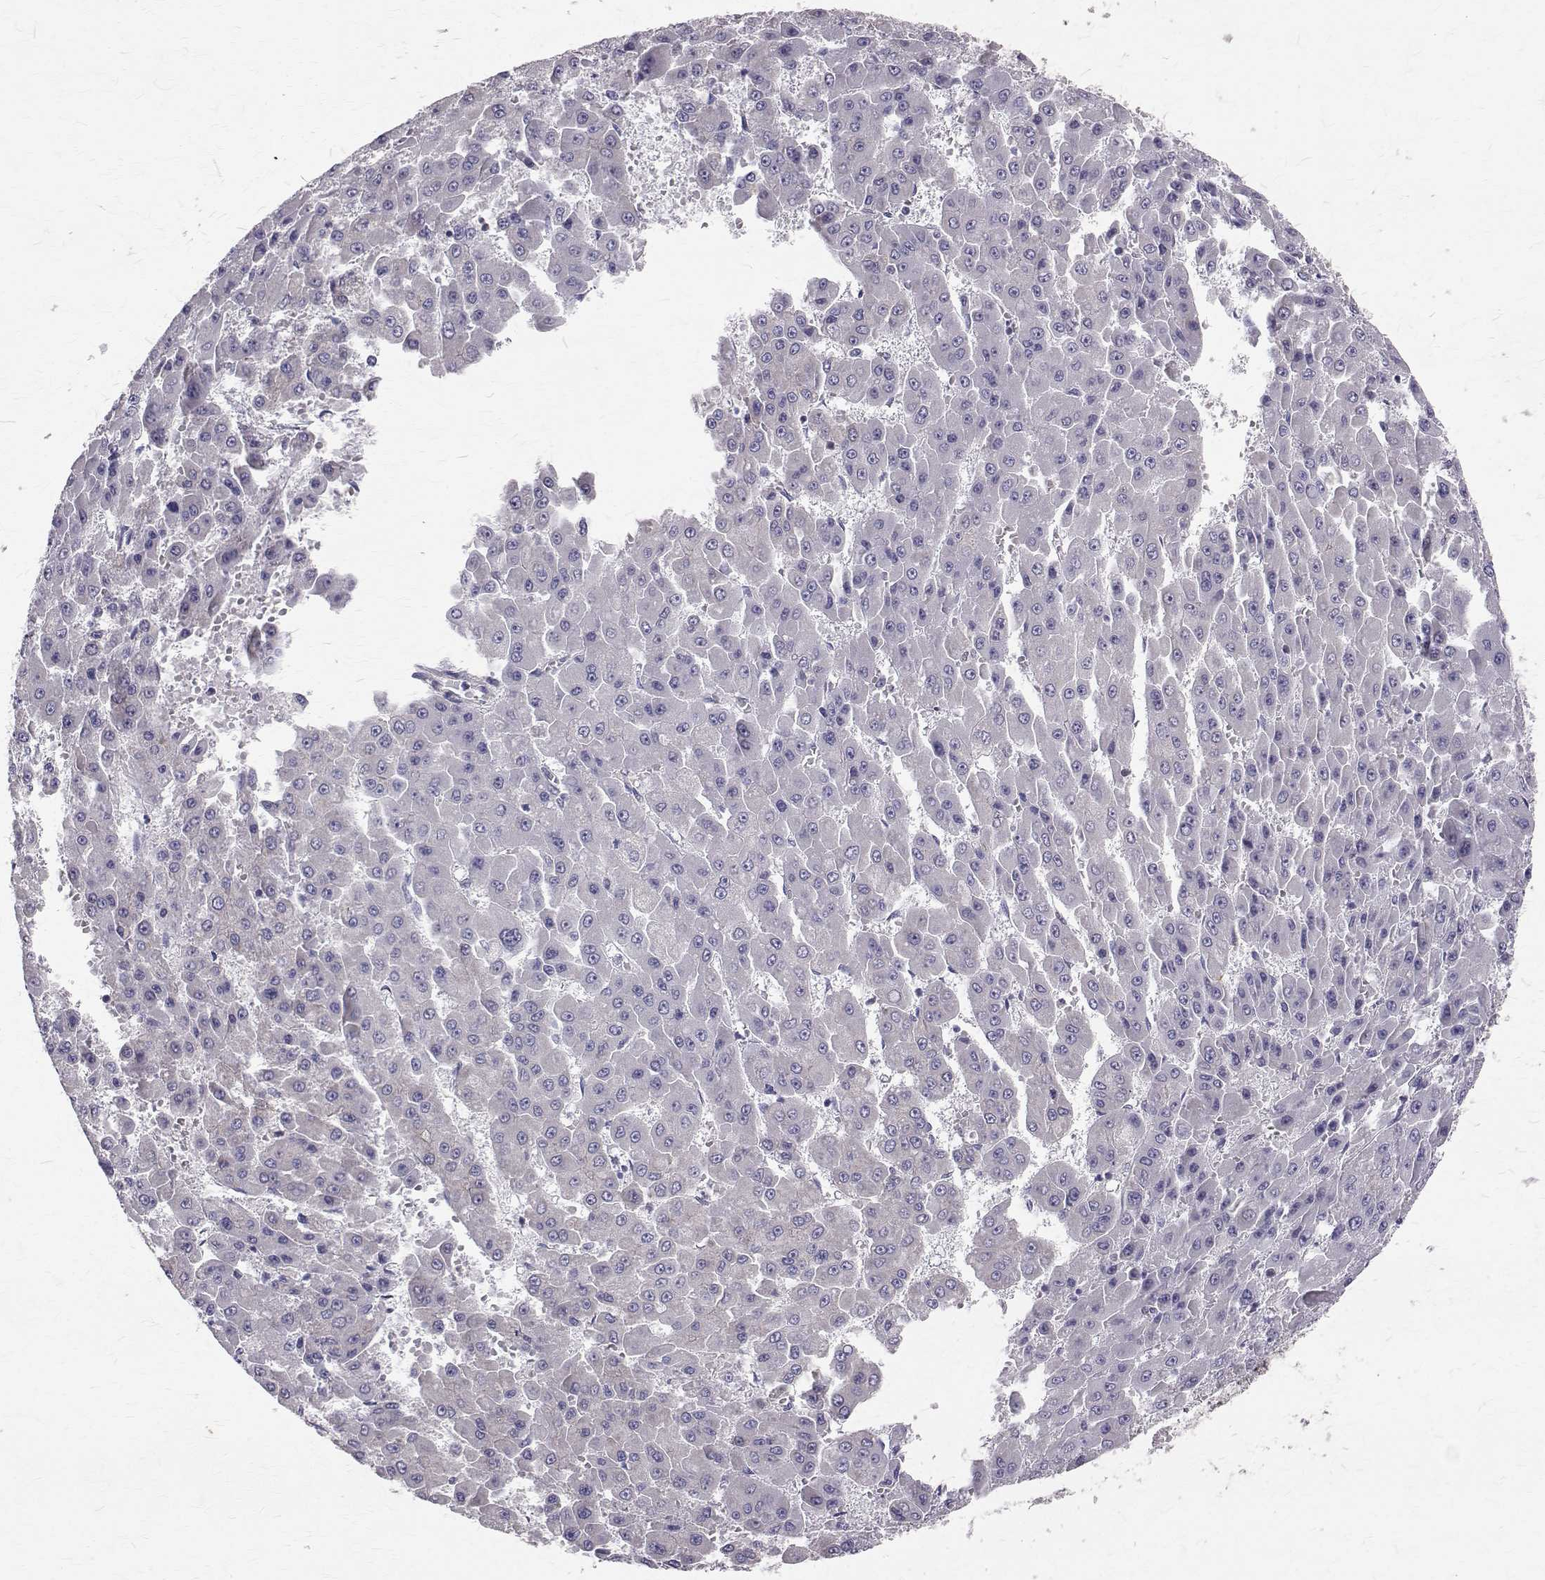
{"staining": {"intensity": "negative", "quantity": "none", "location": "none"}, "tissue": "liver cancer", "cell_type": "Tumor cells", "image_type": "cancer", "snomed": [{"axis": "morphology", "description": "Carcinoma, Hepatocellular, NOS"}, {"axis": "topography", "description": "Liver"}], "caption": "Immunohistochemistry of human hepatocellular carcinoma (liver) reveals no staining in tumor cells. (Immunohistochemistry, brightfield microscopy, high magnification).", "gene": "ARFGAP1", "patient": {"sex": "male", "age": 78}}